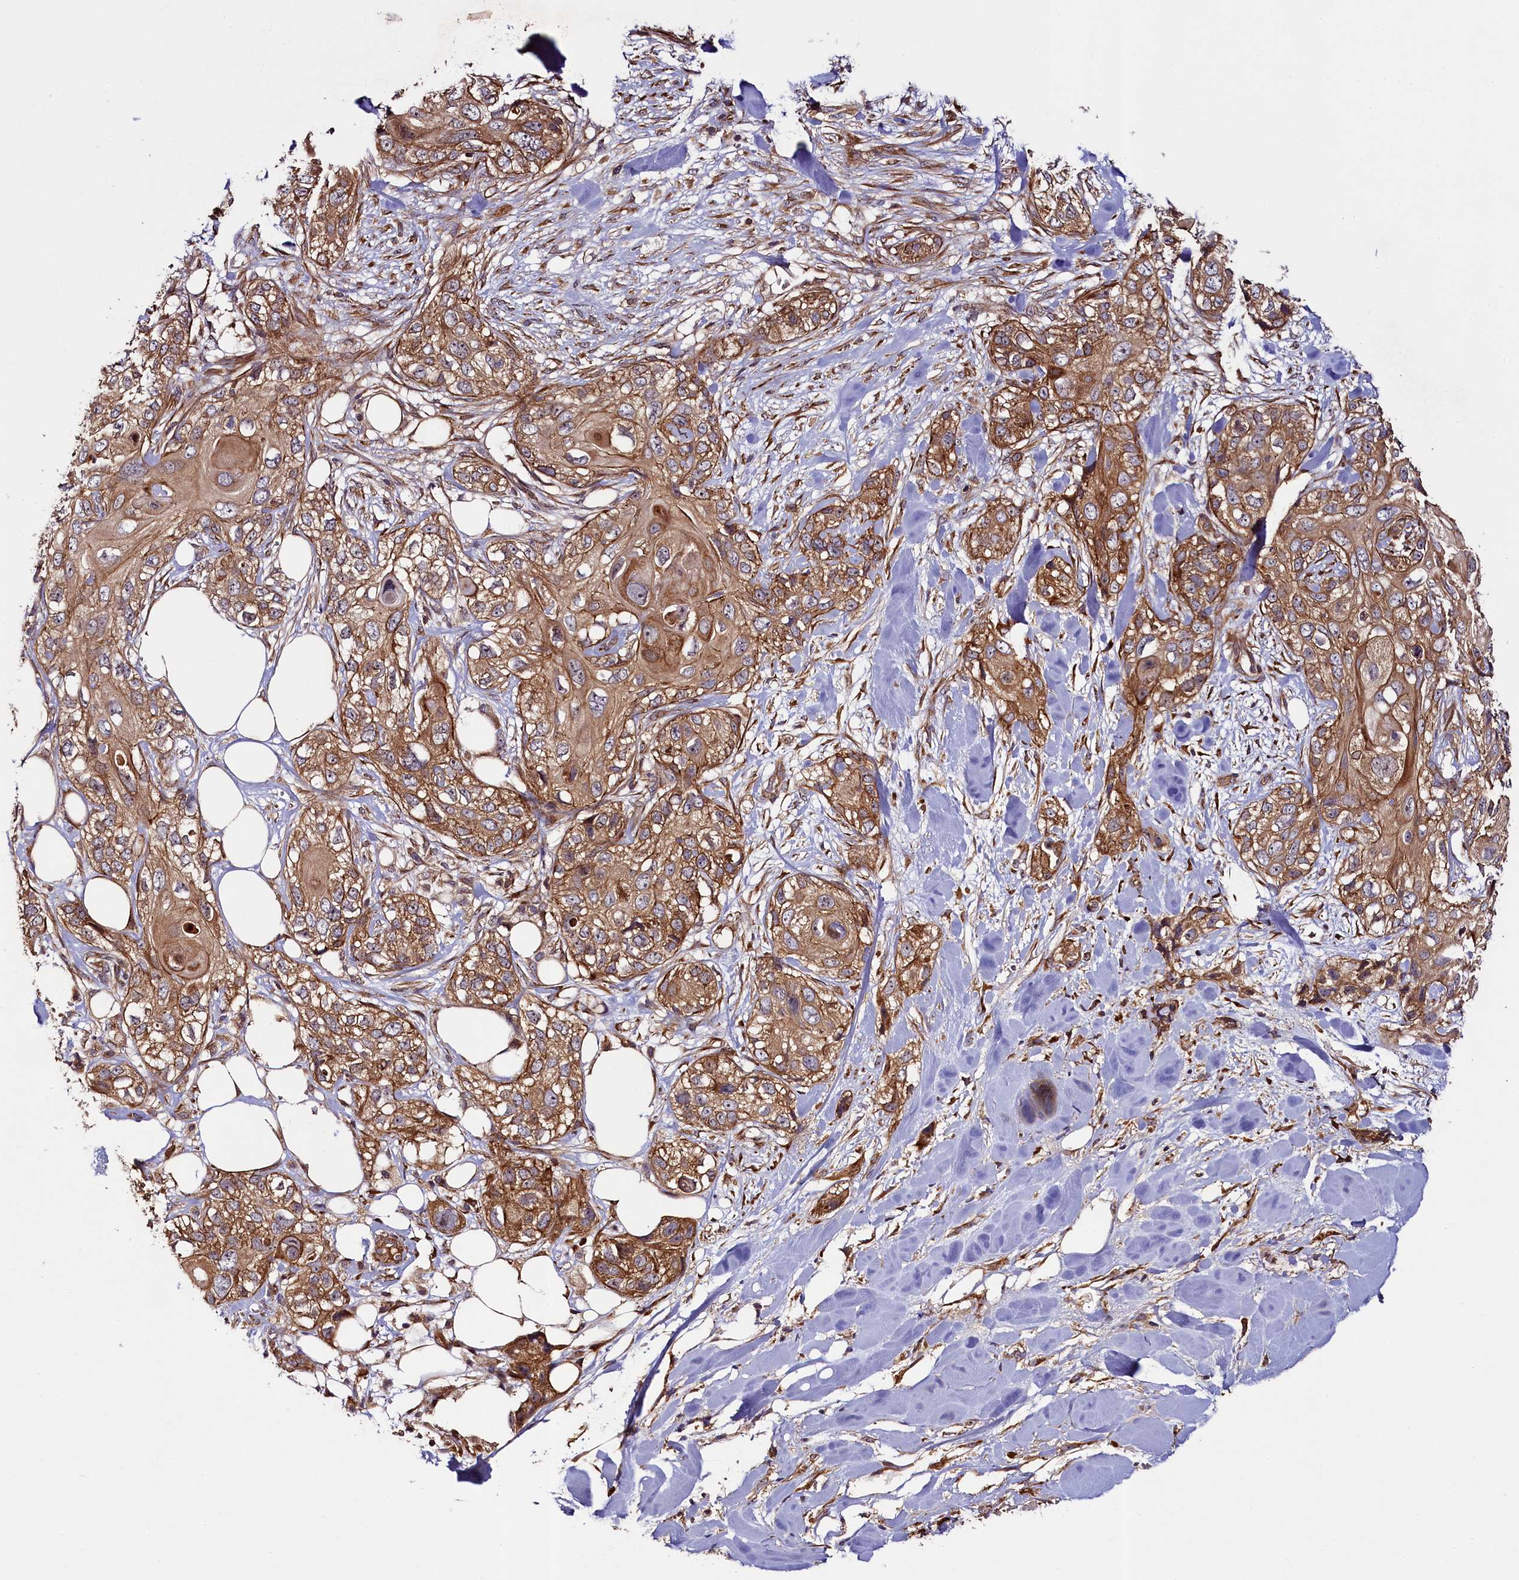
{"staining": {"intensity": "moderate", "quantity": ">75%", "location": "cytoplasmic/membranous"}, "tissue": "skin cancer", "cell_type": "Tumor cells", "image_type": "cancer", "snomed": [{"axis": "morphology", "description": "Normal tissue, NOS"}, {"axis": "morphology", "description": "Squamous cell carcinoma, NOS"}, {"axis": "topography", "description": "Skin"}], "caption": "Tumor cells reveal medium levels of moderate cytoplasmic/membranous staining in about >75% of cells in human skin cancer. Using DAB (brown) and hematoxylin (blue) stains, captured at high magnification using brightfield microscopy.", "gene": "CCDC102A", "patient": {"sex": "male", "age": 72}}